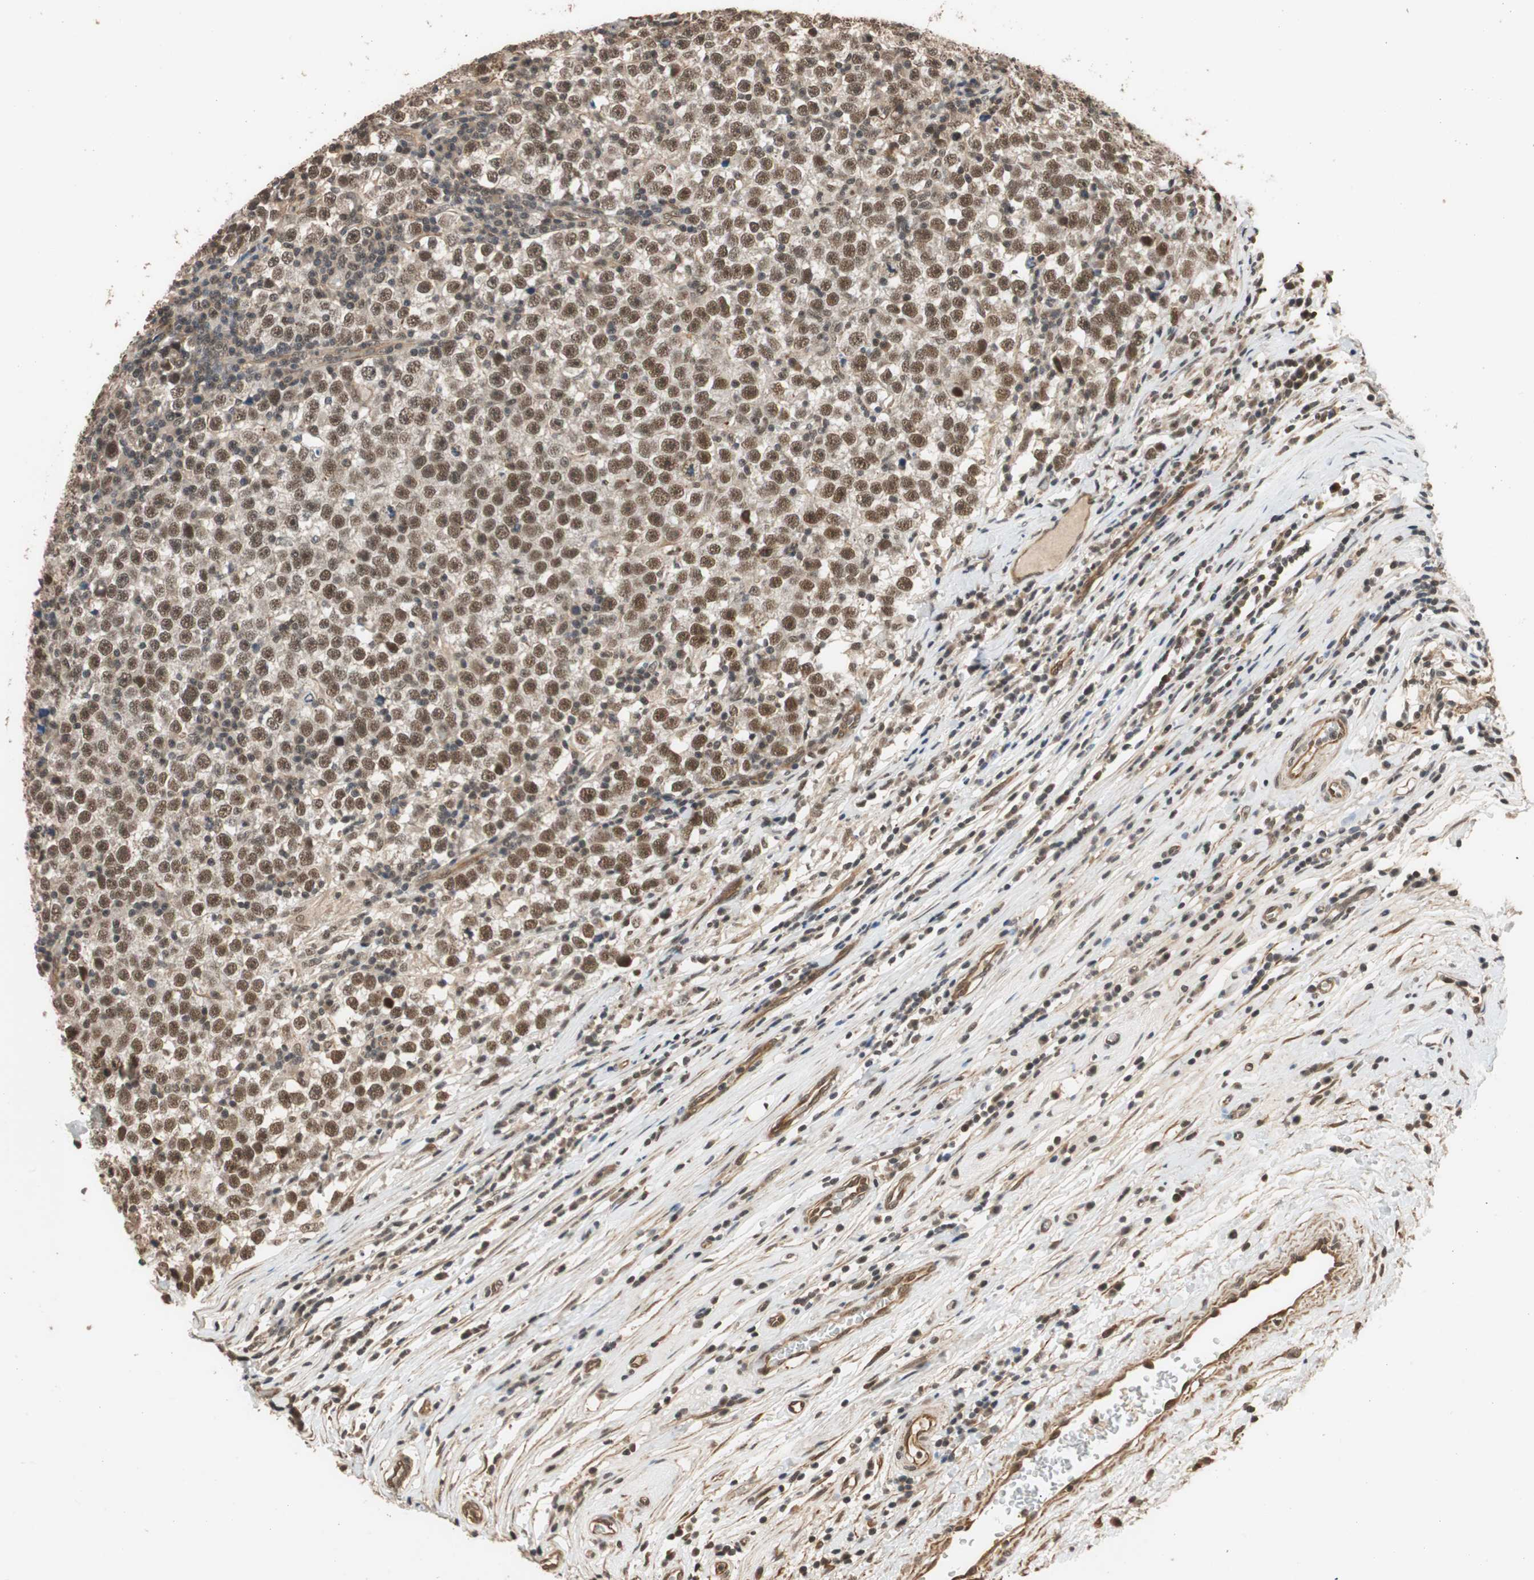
{"staining": {"intensity": "moderate", "quantity": ">75%", "location": "nuclear"}, "tissue": "testis cancer", "cell_type": "Tumor cells", "image_type": "cancer", "snomed": [{"axis": "morphology", "description": "Seminoma, NOS"}, {"axis": "topography", "description": "Testis"}], "caption": "Tumor cells show moderate nuclear positivity in about >75% of cells in testis cancer.", "gene": "CDC5L", "patient": {"sex": "male", "age": 43}}